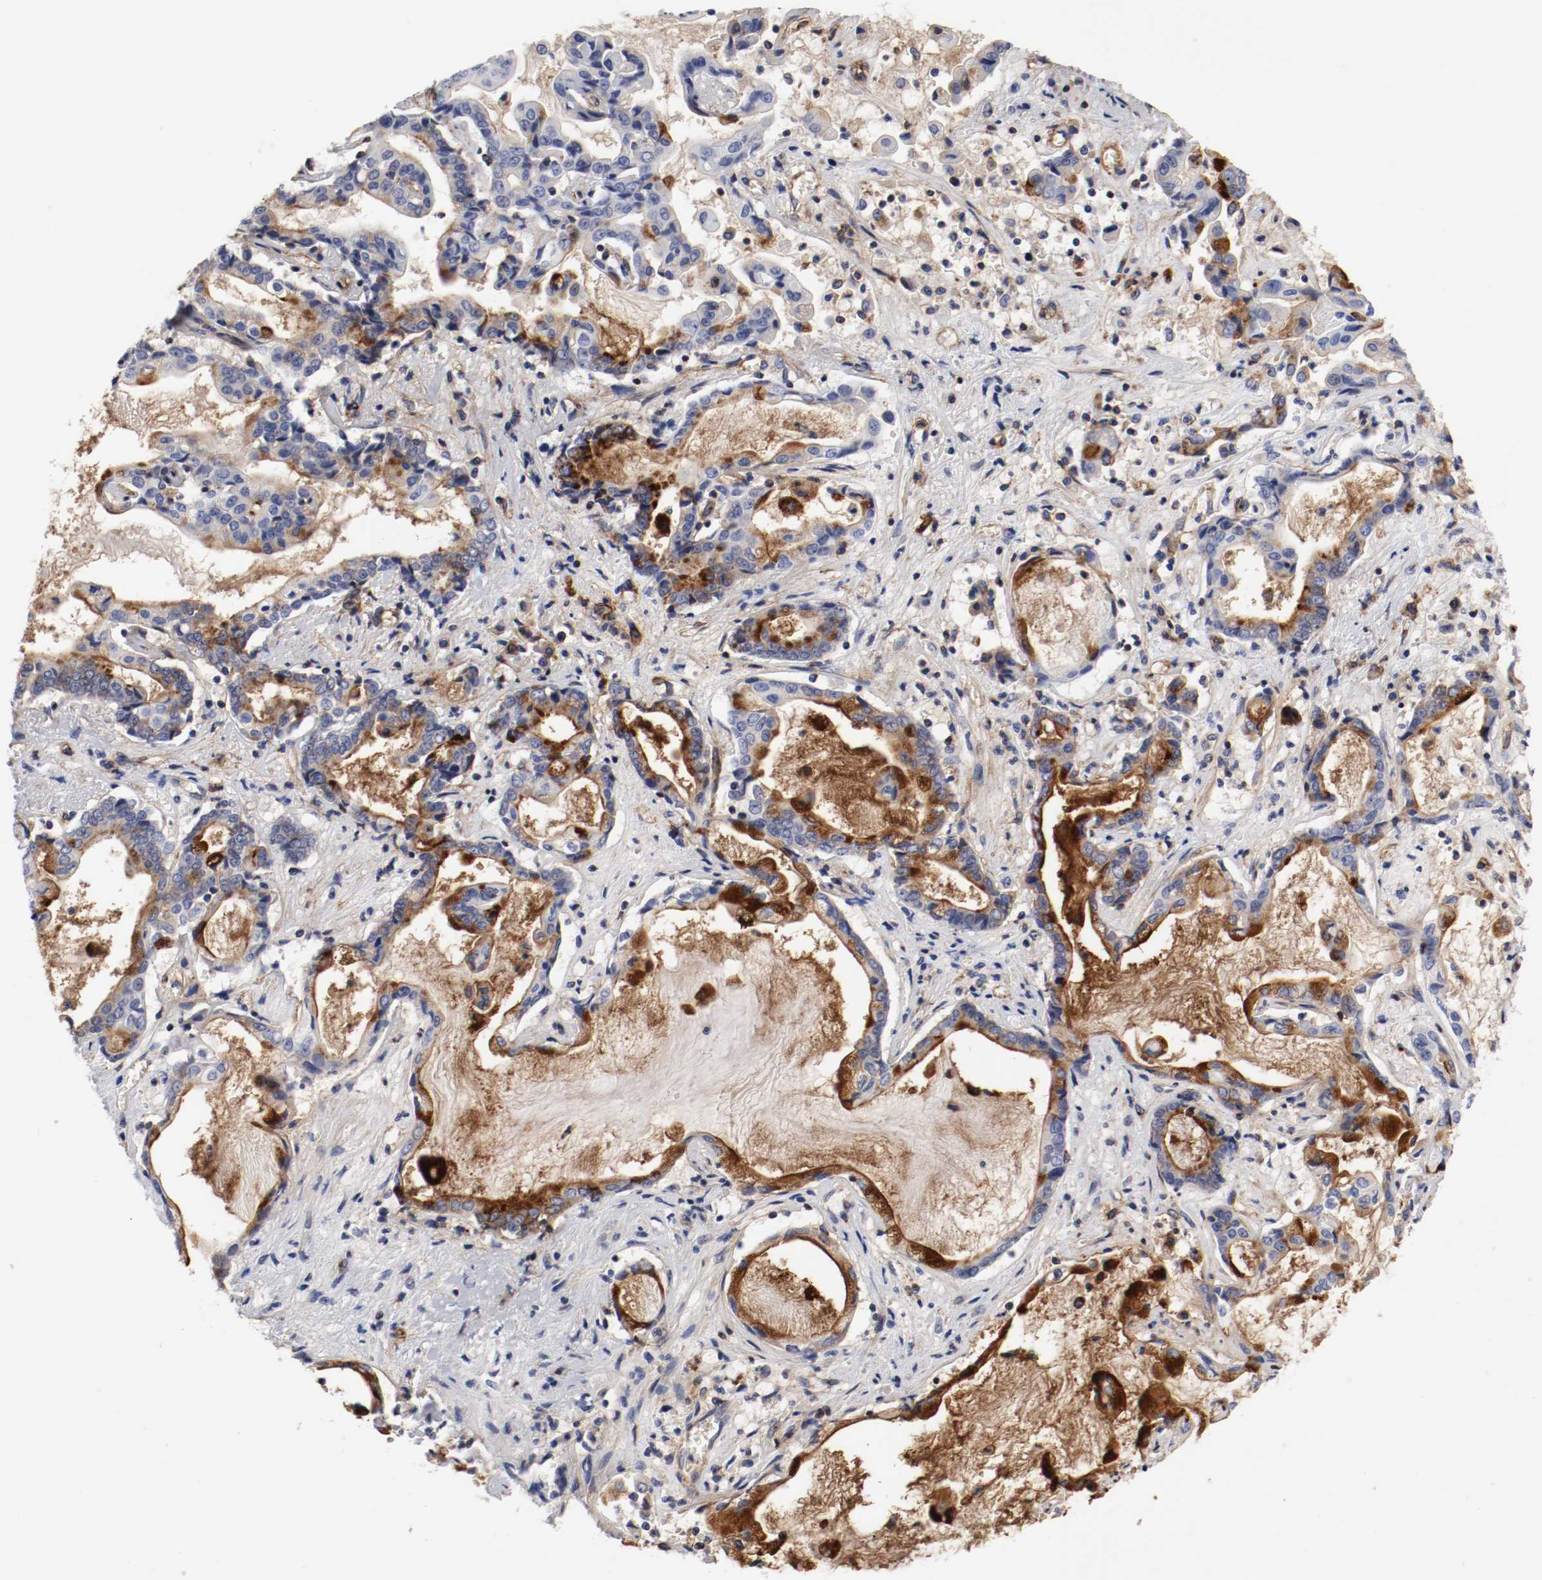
{"staining": {"intensity": "strong", "quantity": "25%-75%", "location": "cytoplasmic/membranous"}, "tissue": "liver cancer", "cell_type": "Tumor cells", "image_type": "cancer", "snomed": [{"axis": "morphology", "description": "Cholangiocarcinoma"}, {"axis": "topography", "description": "Liver"}], "caption": "Liver cancer stained for a protein demonstrates strong cytoplasmic/membranous positivity in tumor cells.", "gene": "IFITM1", "patient": {"sex": "male", "age": 57}}